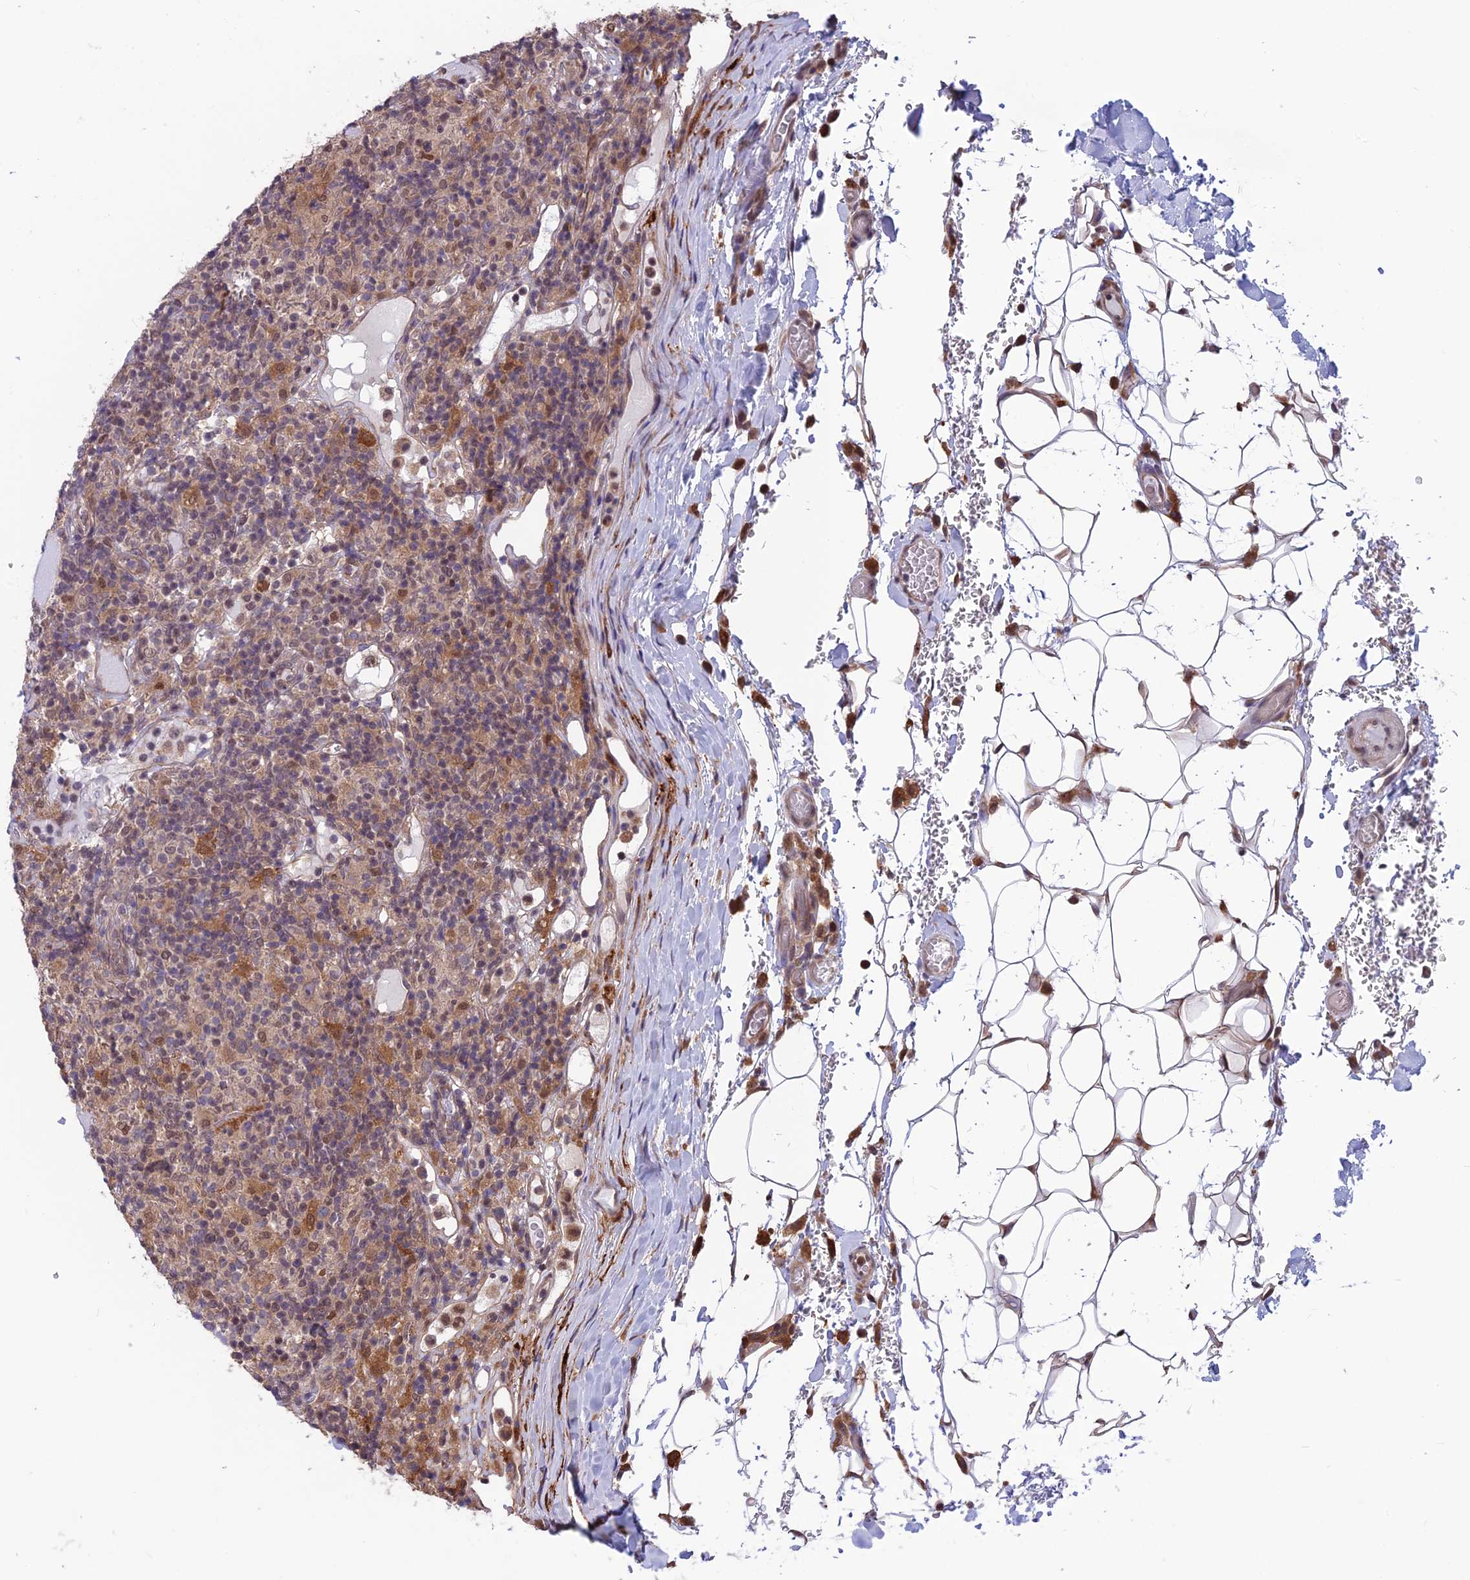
{"staining": {"intensity": "negative", "quantity": "none", "location": "none"}, "tissue": "lymphoma", "cell_type": "Tumor cells", "image_type": "cancer", "snomed": [{"axis": "morphology", "description": "Hodgkin's disease, NOS"}, {"axis": "topography", "description": "Lymph node"}], "caption": "Hodgkin's disease stained for a protein using immunohistochemistry (IHC) reveals no positivity tumor cells.", "gene": "MAST2", "patient": {"sex": "male", "age": 70}}